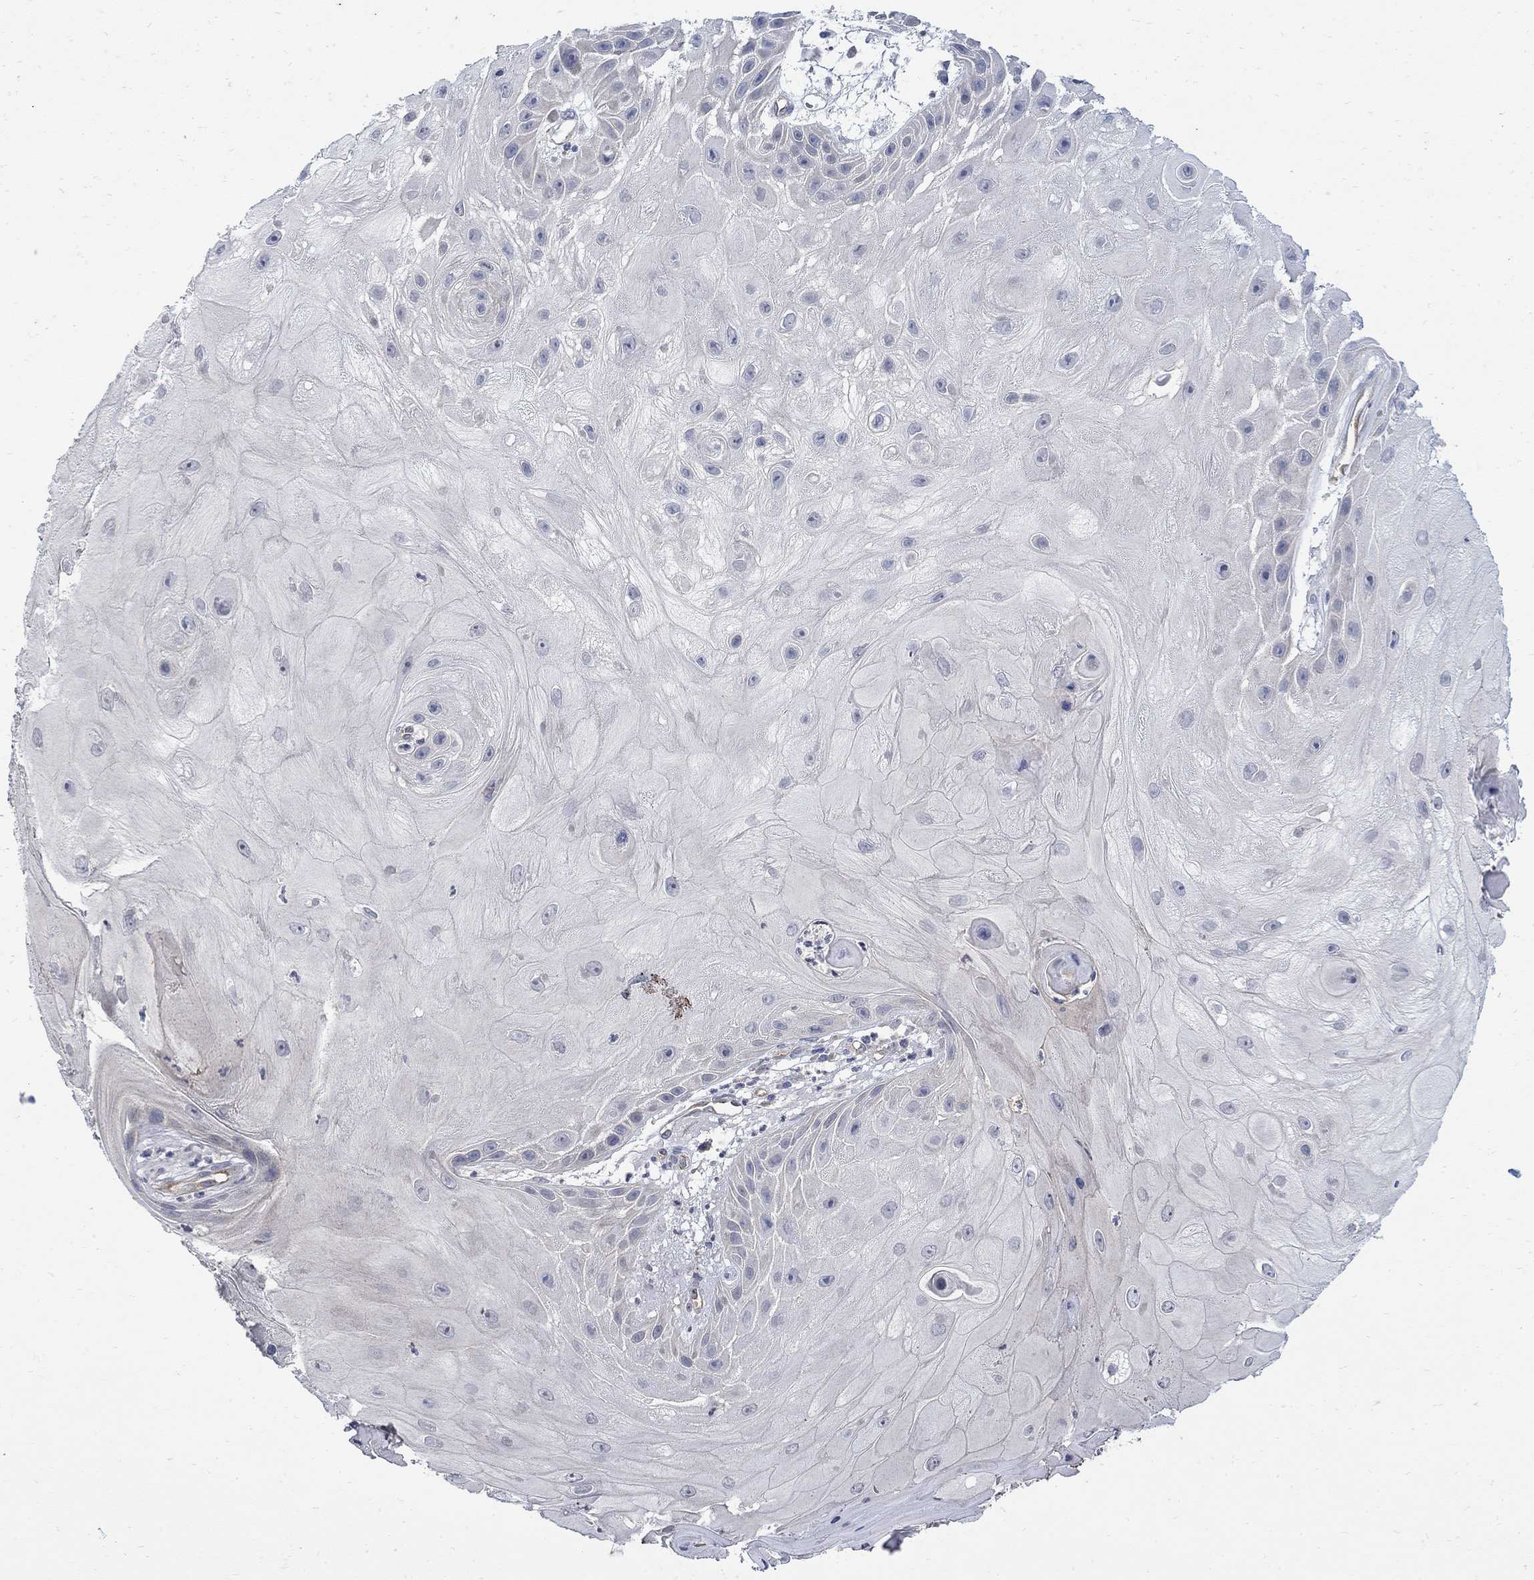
{"staining": {"intensity": "negative", "quantity": "none", "location": "none"}, "tissue": "skin cancer", "cell_type": "Tumor cells", "image_type": "cancer", "snomed": [{"axis": "morphology", "description": "Normal tissue, NOS"}, {"axis": "morphology", "description": "Squamous cell carcinoma, NOS"}, {"axis": "topography", "description": "Skin"}], "caption": "Tumor cells are negative for brown protein staining in squamous cell carcinoma (skin).", "gene": "TGM2", "patient": {"sex": "male", "age": 79}}